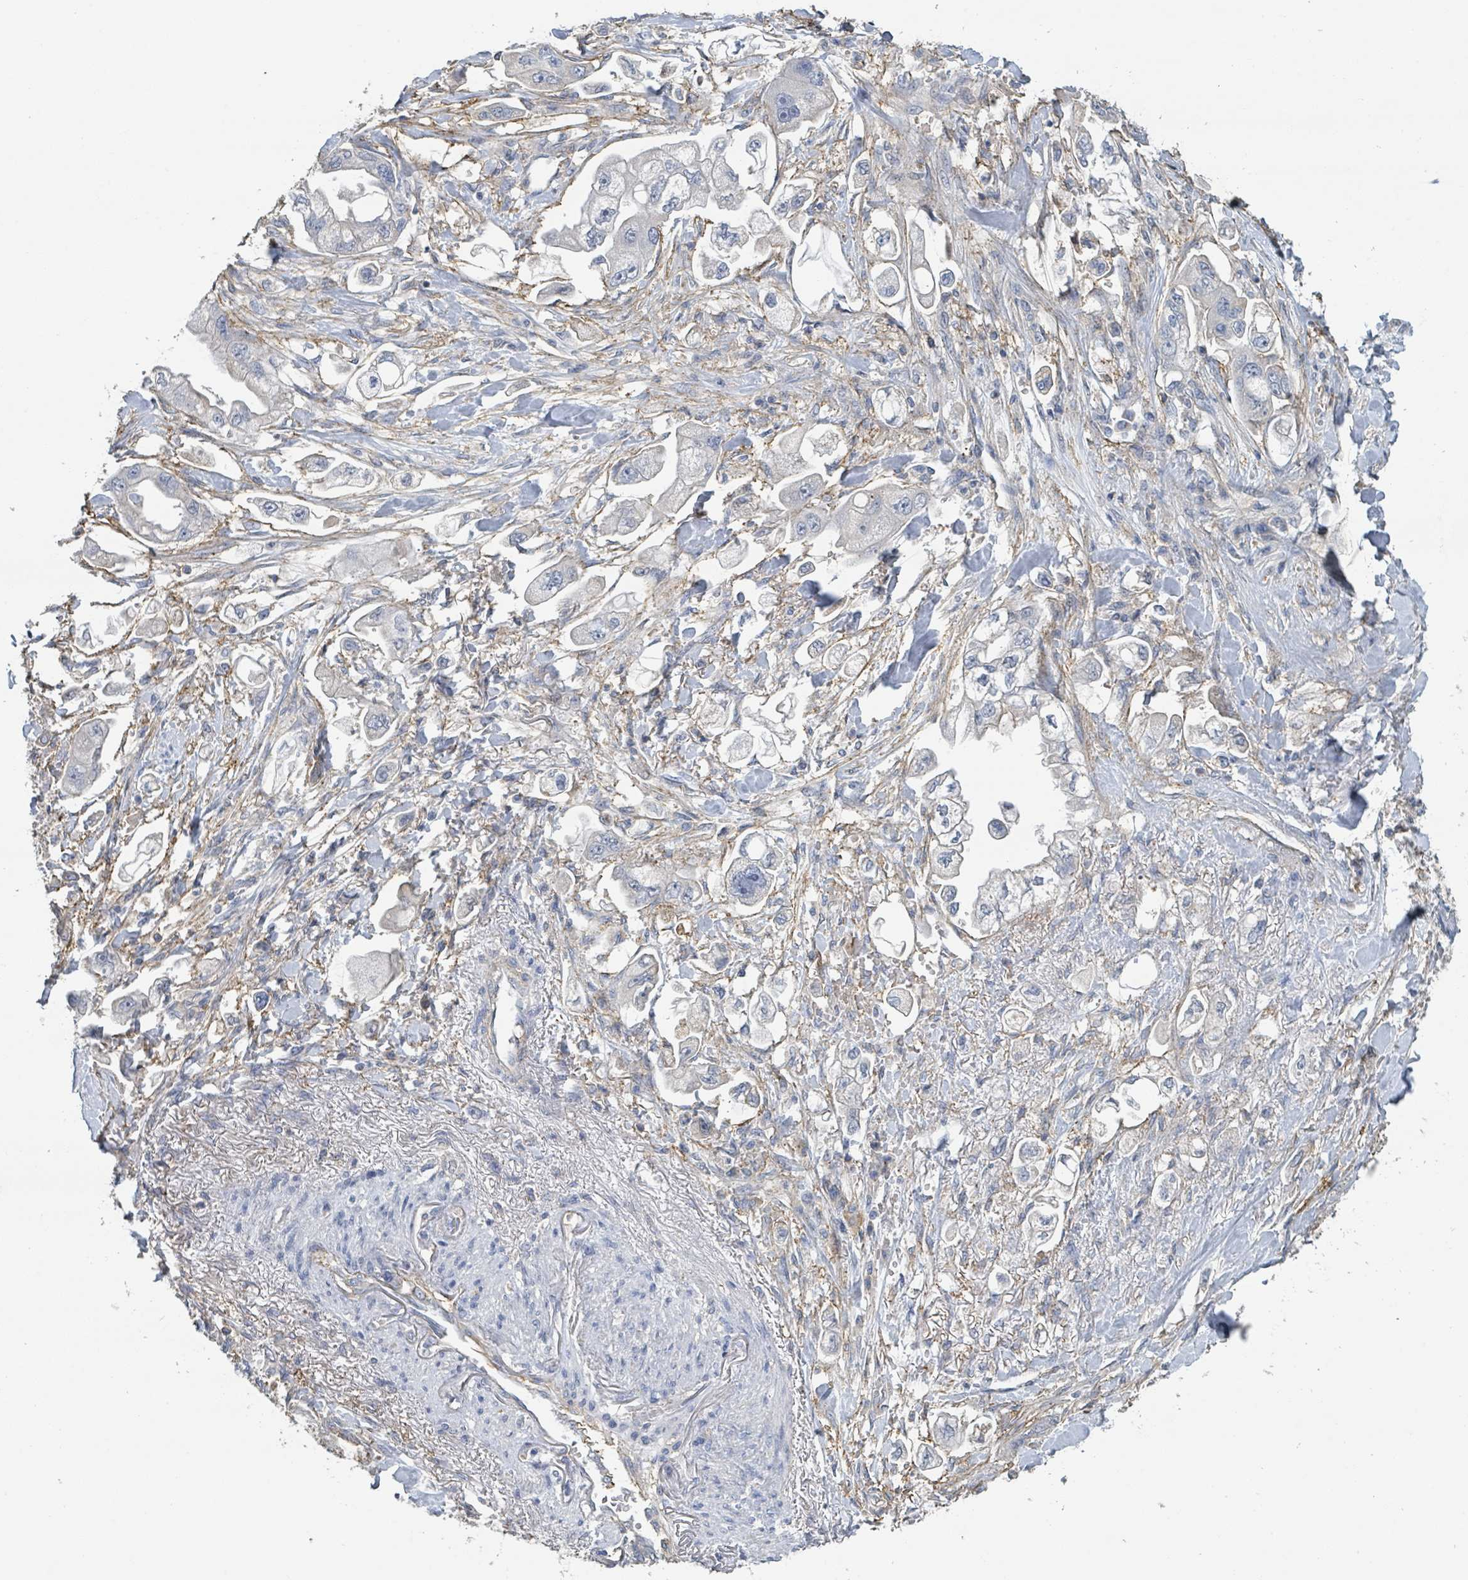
{"staining": {"intensity": "negative", "quantity": "none", "location": "none"}, "tissue": "stomach cancer", "cell_type": "Tumor cells", "image_type": "cancer", "snomed": [{"axis": "morphology", "description": "Adenocarcinoma, NOS"}, {"axis": "topography", "description": "Stomach"}], "caption": "The photomicrograph displays no staining of tumor cells in stomach cancer (adenocarcinoma).", "gene": "LRRC42", "patient": {"sex": "male", "age": 62}}